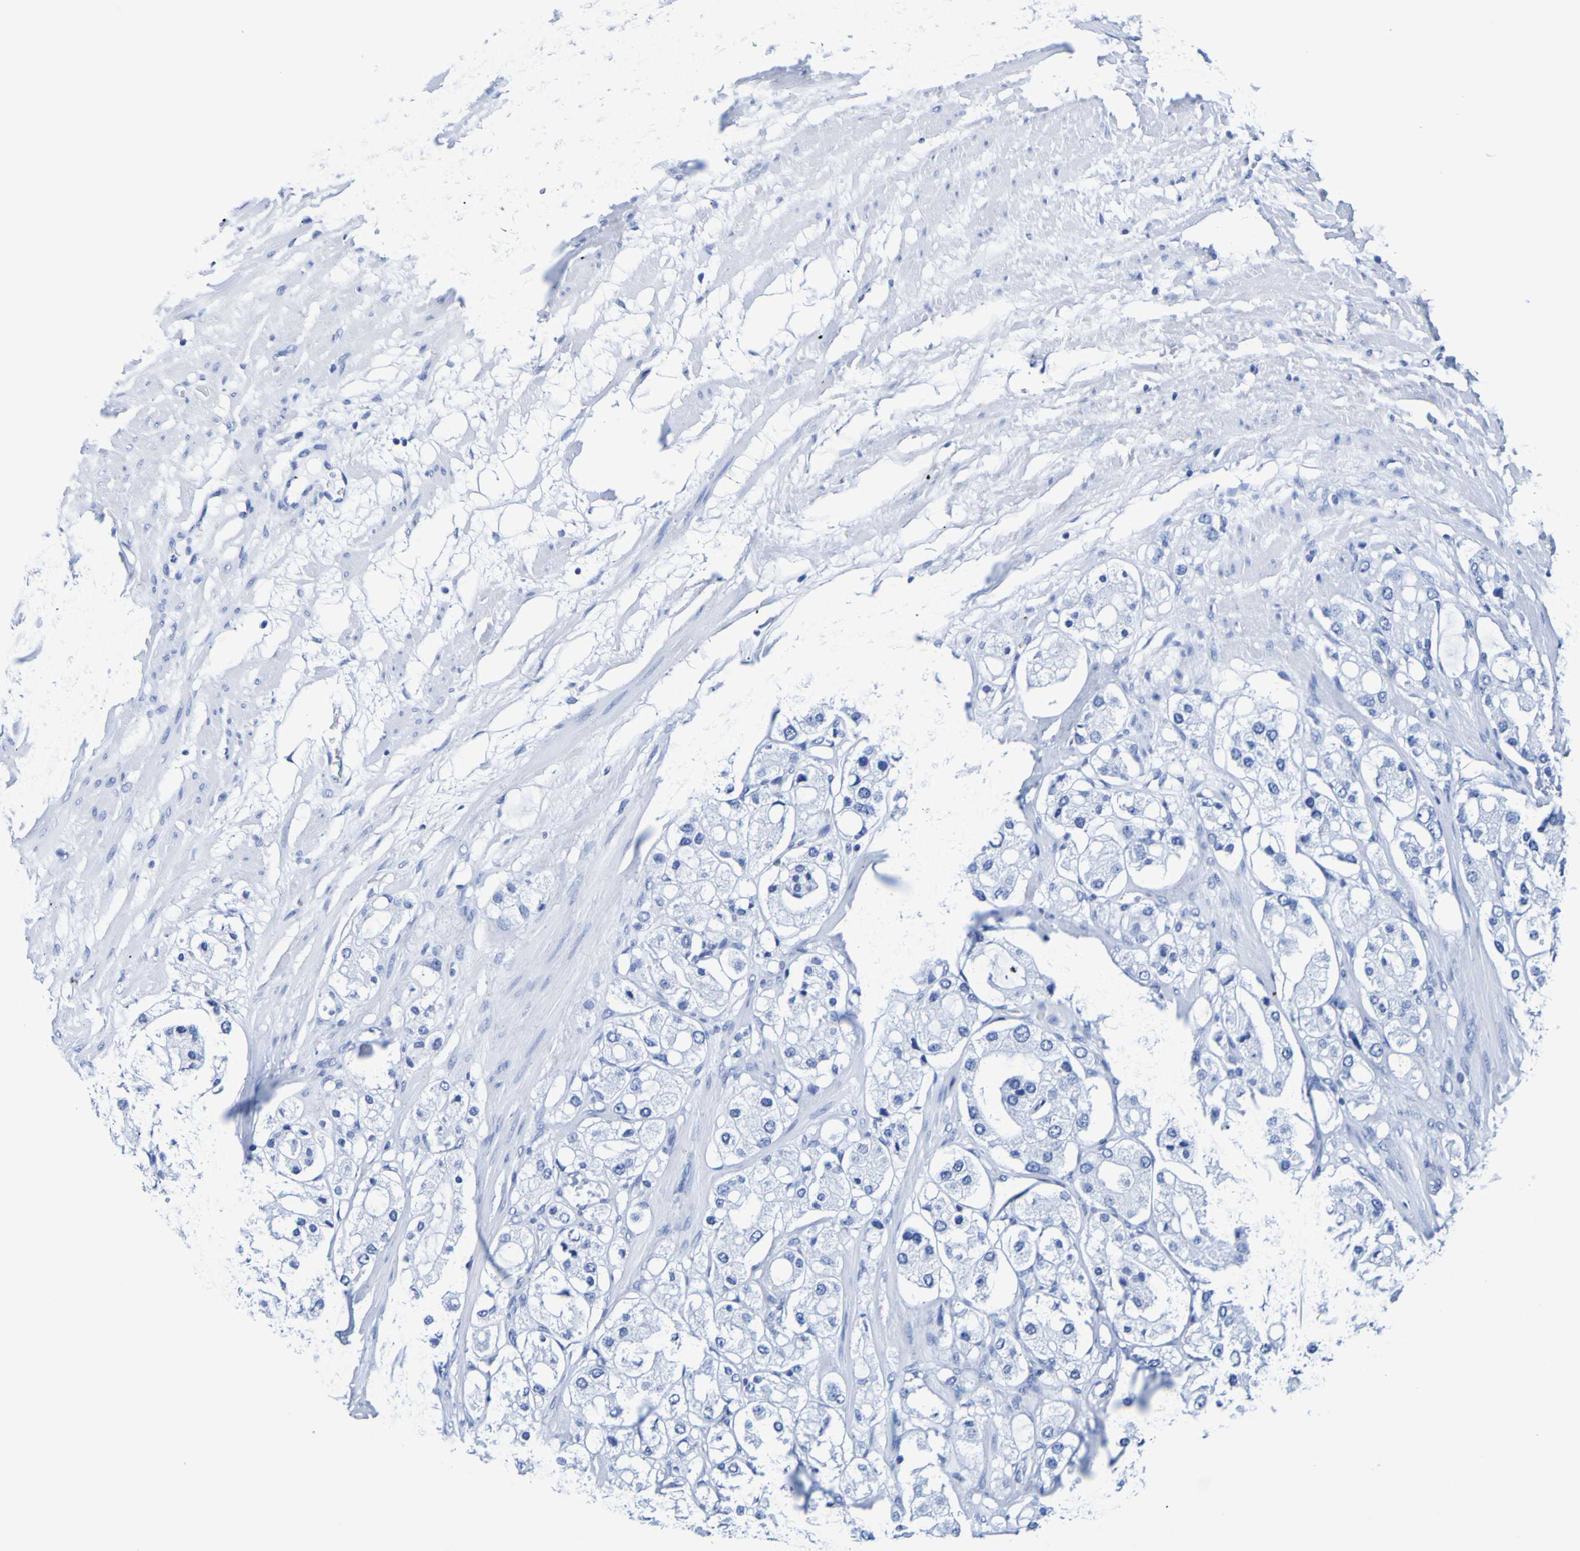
{"staining": {"intensity": "negative", "quantity": "none", "location": "none"}, "tissue": "prostate cancer", "cell_type": "Tumor cells", "image_type": "cancer", "snomed": [{"axis": "morphology", "description": "Adenocarcinoma, High grade"}, {"axis": "topography", "description": "Prostate"}], "caption": "This is an IHC histopathology image of human prostate cancer (high-grade adenocarcinoma). There is no staining in tumor cells.", "gene": "DPEP1", "patient": {"sex": "male", "age": 65}}